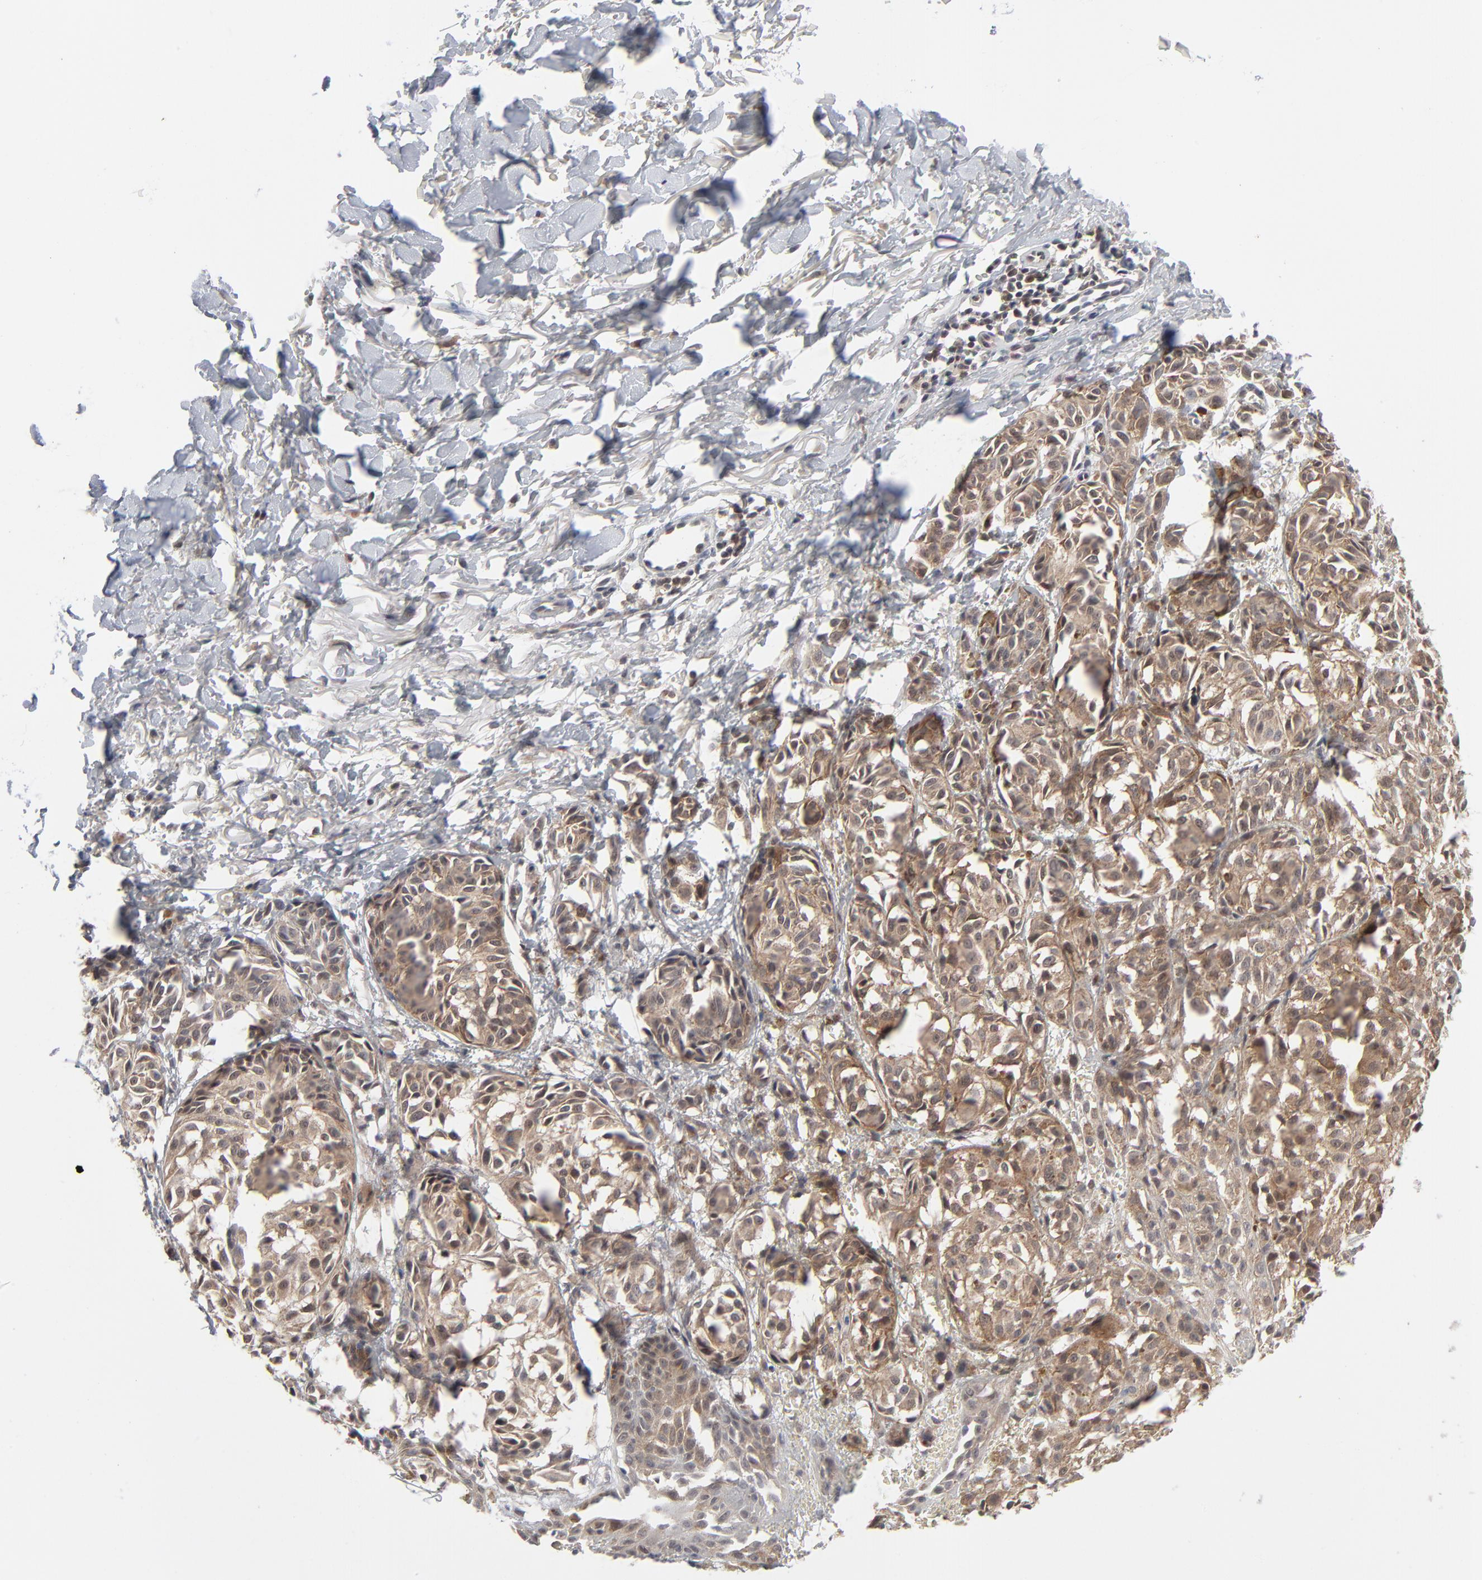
{"staining": {"intensity": "weak", "quantity": ">75%", "location": "cytoplasmic/membranous"}, "tissue": "melanoma", "cell_type": "Tumor cells", "image_type": "cancer", "snomed": [{"axis": "morphology", "description": "Malignant melanoma, NOS"}, {"axis": "topography", "description": "Skin"}], "caption": "Melanoma stained for a protein displays weak cytoplasmic/membranous positivity in tumor cells.", "gene": "RPS6KB1", "patient": {"sex": "male", "age": 76}}